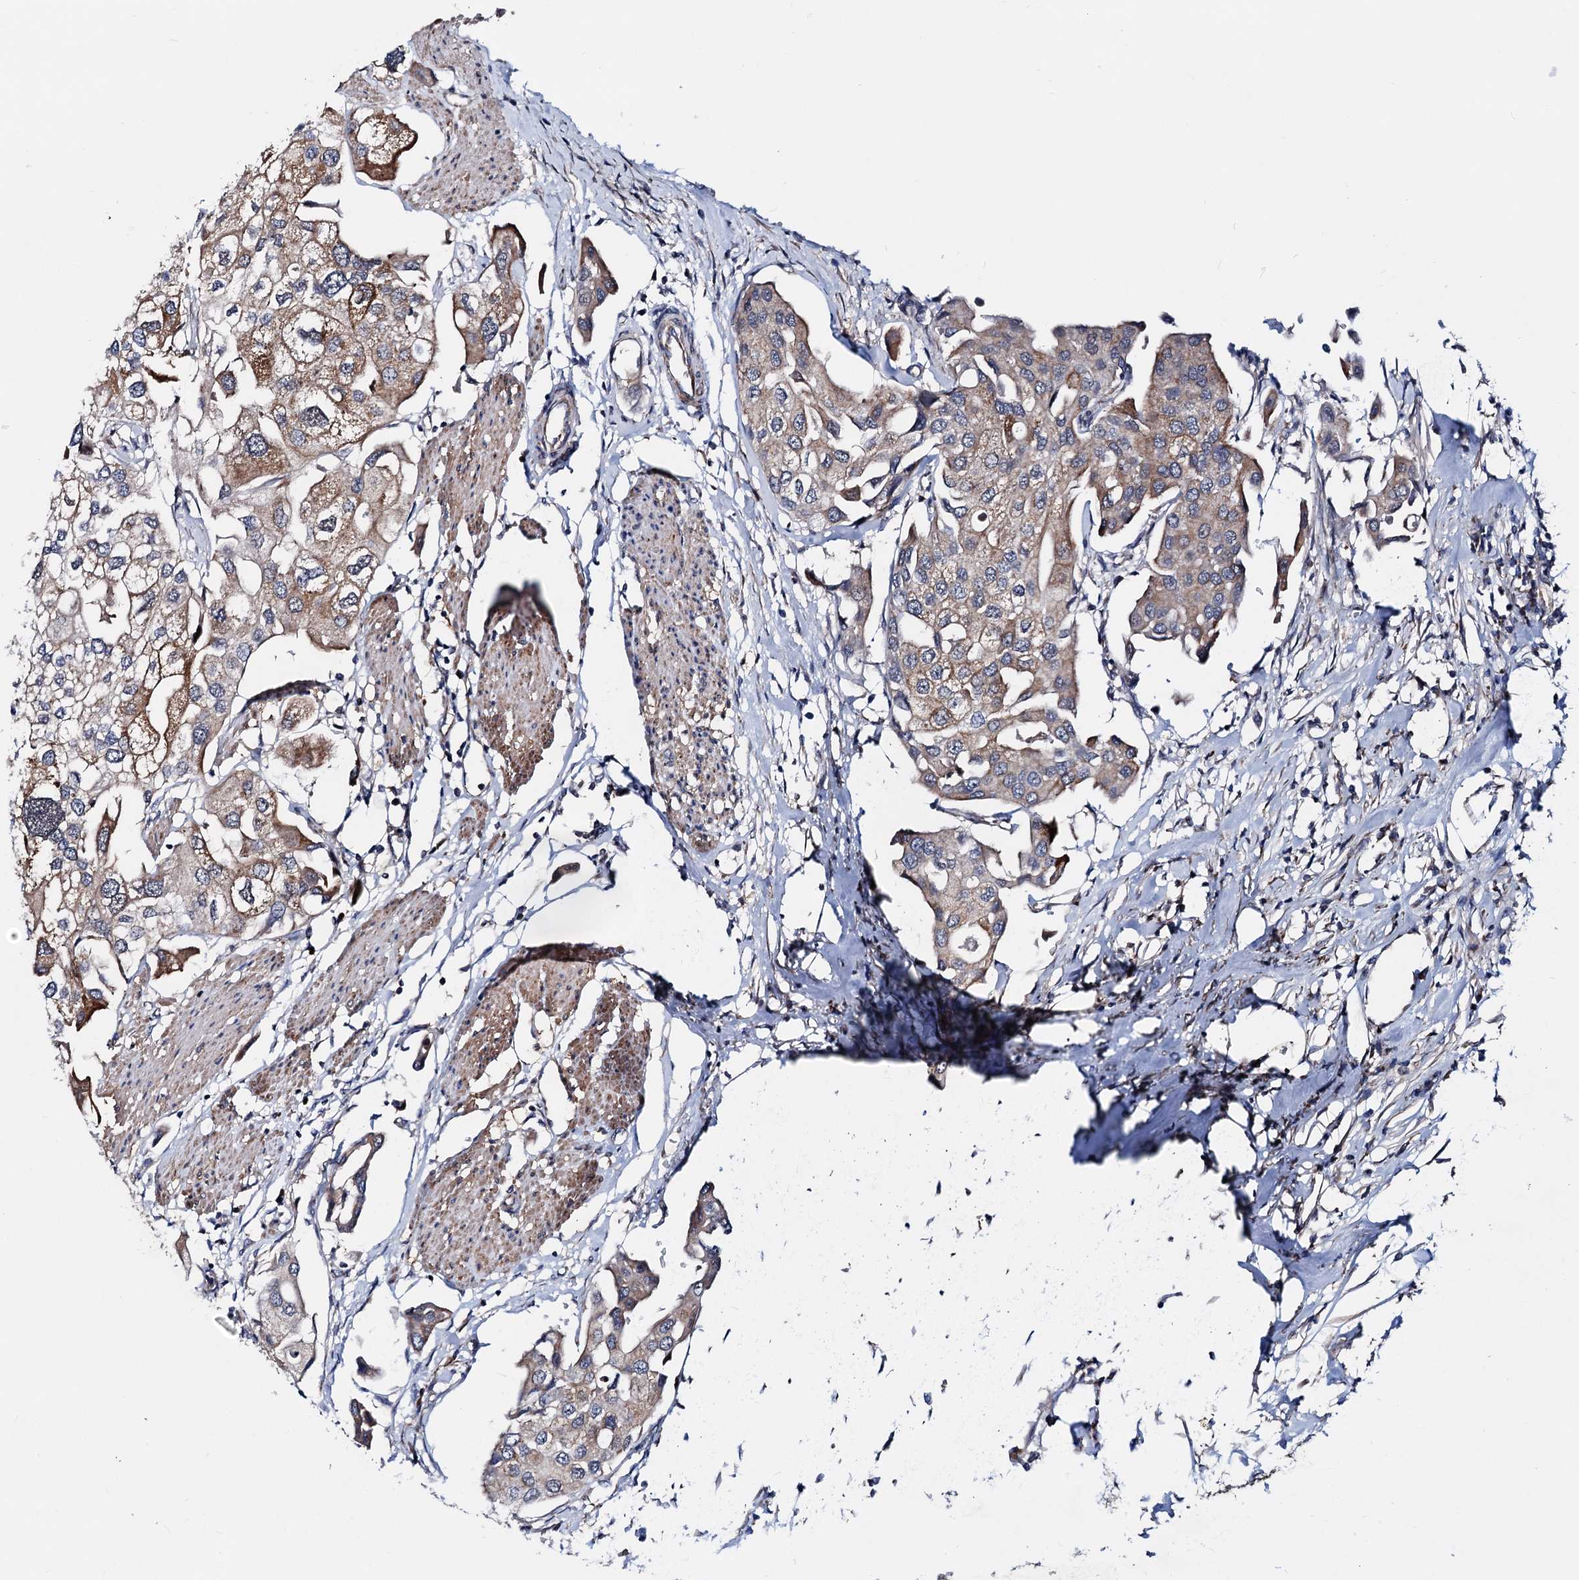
{"staining": {"intensity": "weak", "quantity": "25%-75%", "location": "cytoplasmic/membranous"}, "tissue": "urothelial cancer", "cell_type": "Tumor cells", "image_type": "cancer", "snomed": [{"axis": "morphology", "description": "Urothelial carcinoma, High grade"}, {"axis": "topography", "description": "Urinary bladder"}], "caption": "Protein expression analysis of human high-grade urothelial carcinoma reveals weak cytoplasmic/membranous staining in about 25%-75% of tumor cells. The protein is shown in brown color, while the nuclei are stained blue.", "gene": "COA4", "patient": {"sex": "male", "age": 64}}